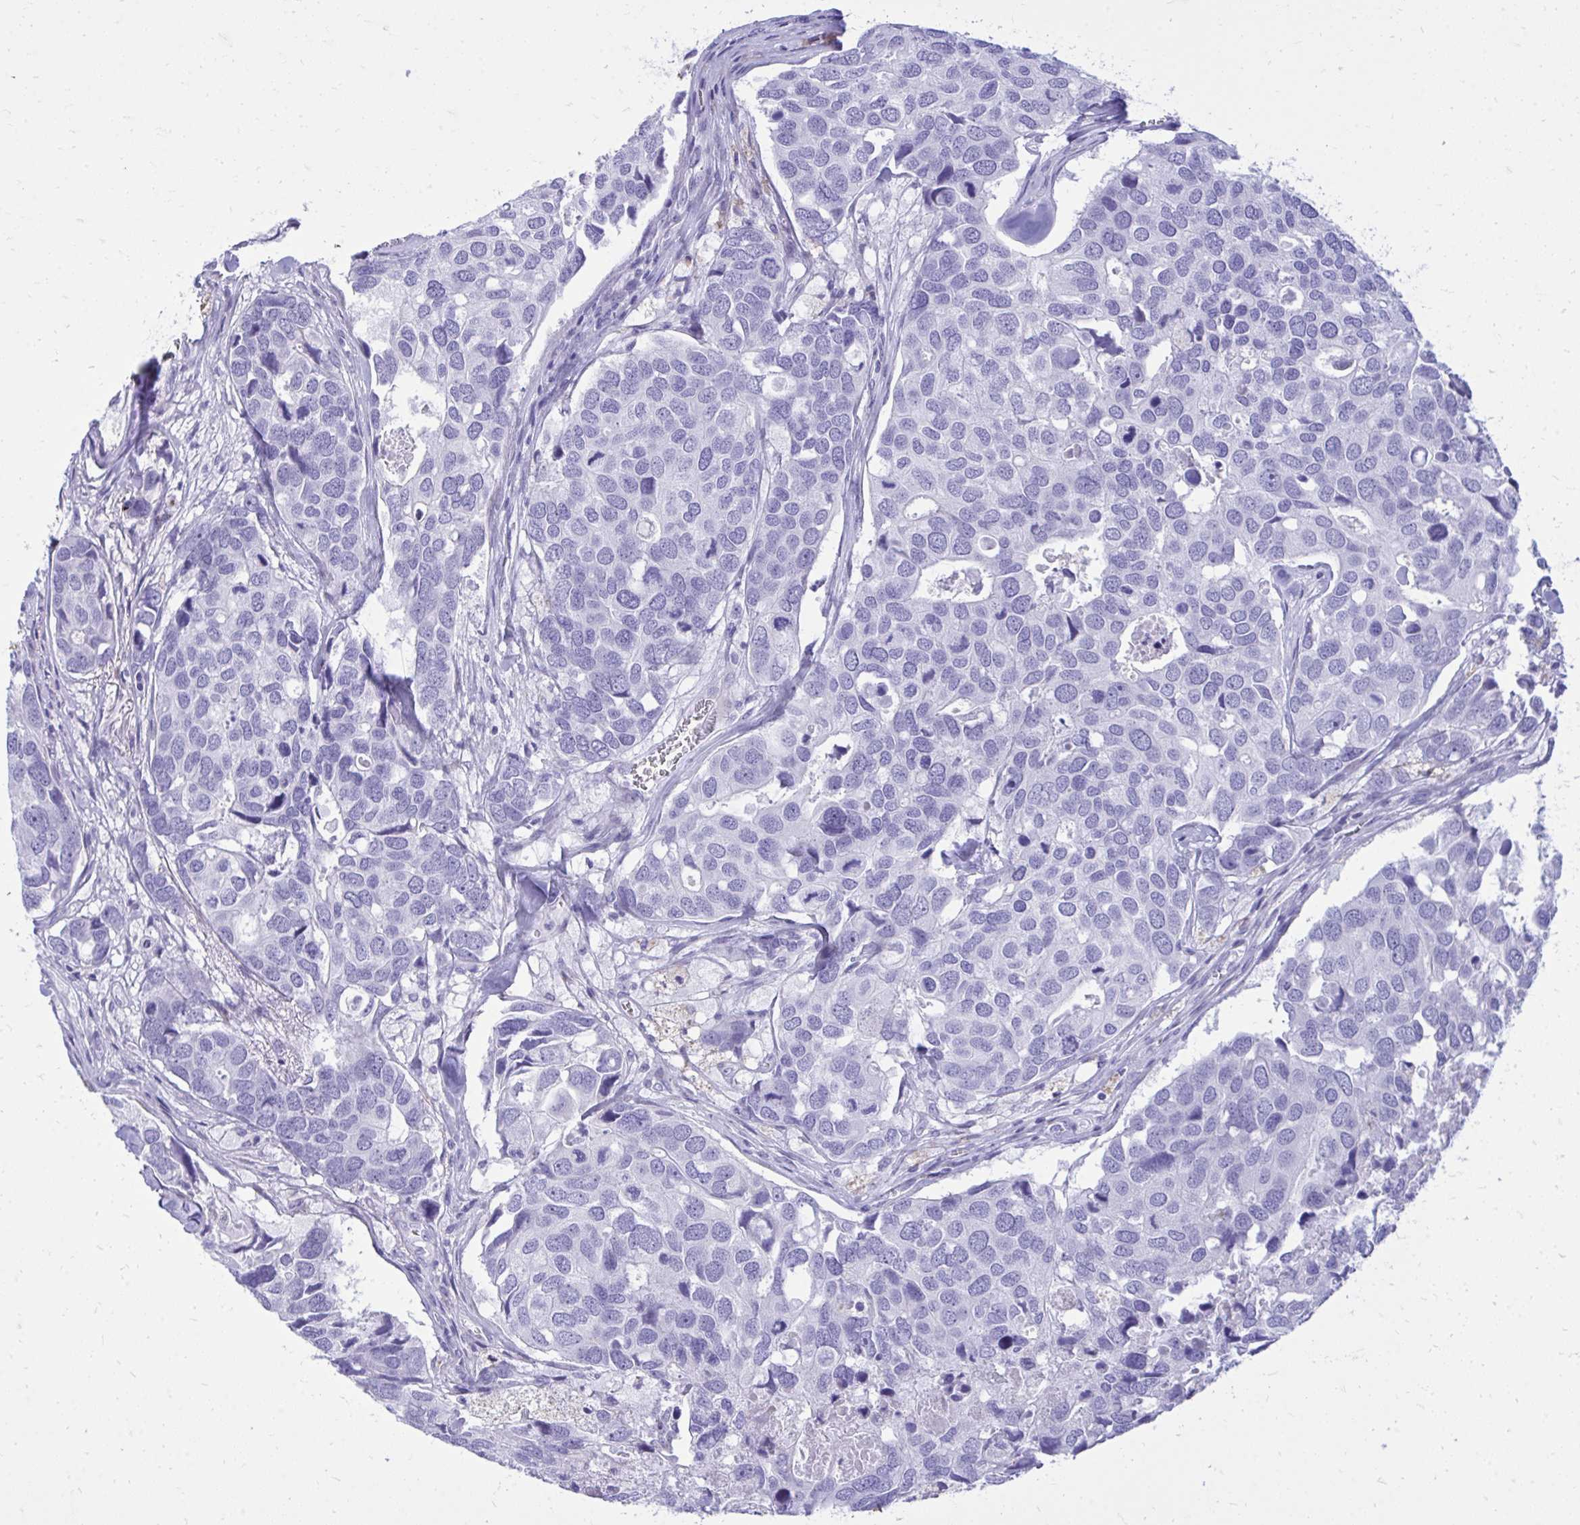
{"staining": {"intensity": "negative", "quantity": "none", "location": "none"}, "tissue": "breast cancer", "cell_type": "Tumor cells", "image_type": "cancer", "snomed": [{"axis": "morphology", "description": "Duct carcinoma"}, {"axis": "topography", "description": "Breast"}], "caption": "IHC image of breast cancer (infiltrating ductal carcinoma) stained for a protein (brown), which reveals no expression in tumor cells.", "gene": "ANKDD1B", "patient": {"sex": "female", "age": 83}}